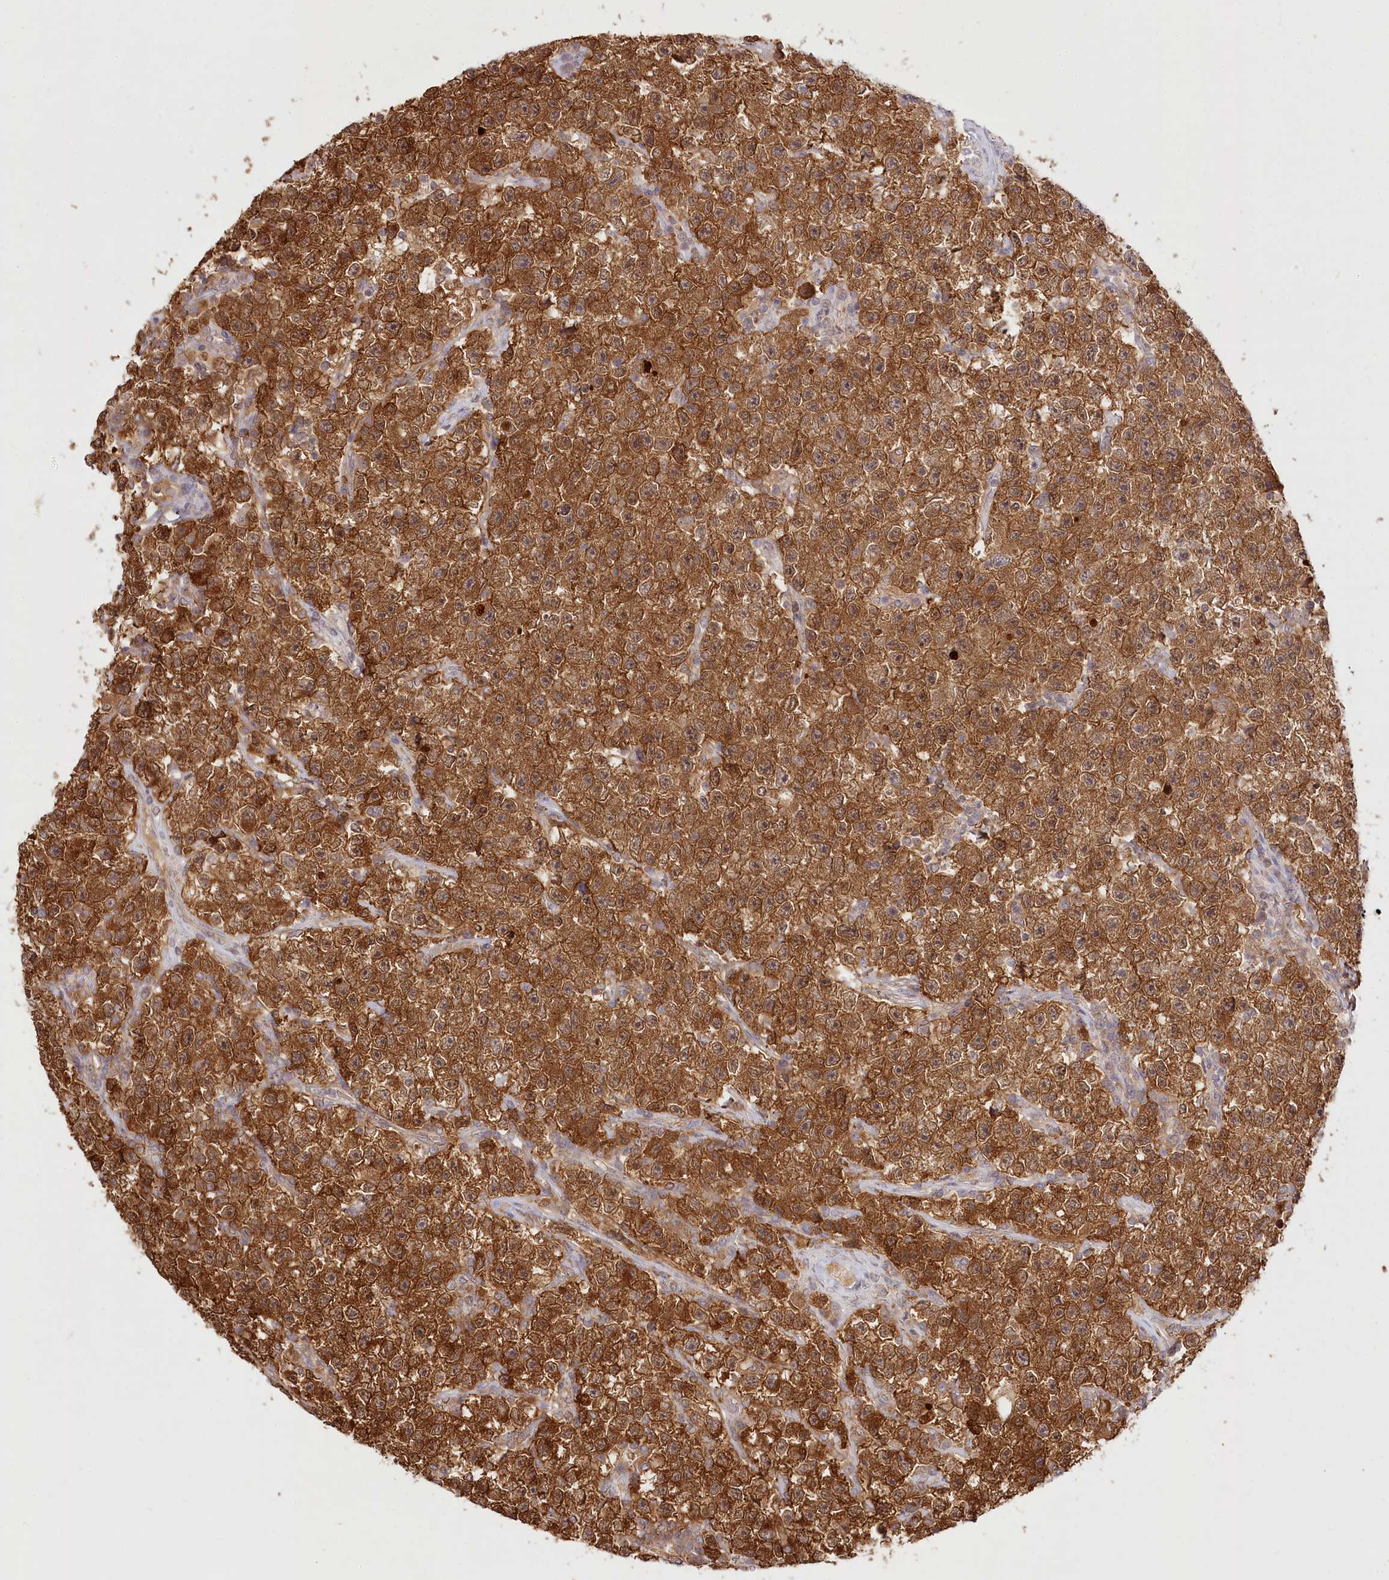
{"staining": {"intensity": "strong", "quantity": ">75%", "location": "cytoplasmic/membranous"}, "tissue": "testis cancer", "cell_type": "Tumor cells", "image_type": "cancer", "snomed": [{"axis": "morphology", "description": "Seminoma, NOS"}, {"axis": "topography", "description": "Testis"}], "caption": "Seminoma (testis) stained with immunohistochemistry shows strong cytoplasmic/membranous staining in about >75% of tumor cells.", "gene": "INPP4B", "patient": {"sex": "male", "age": 22}}